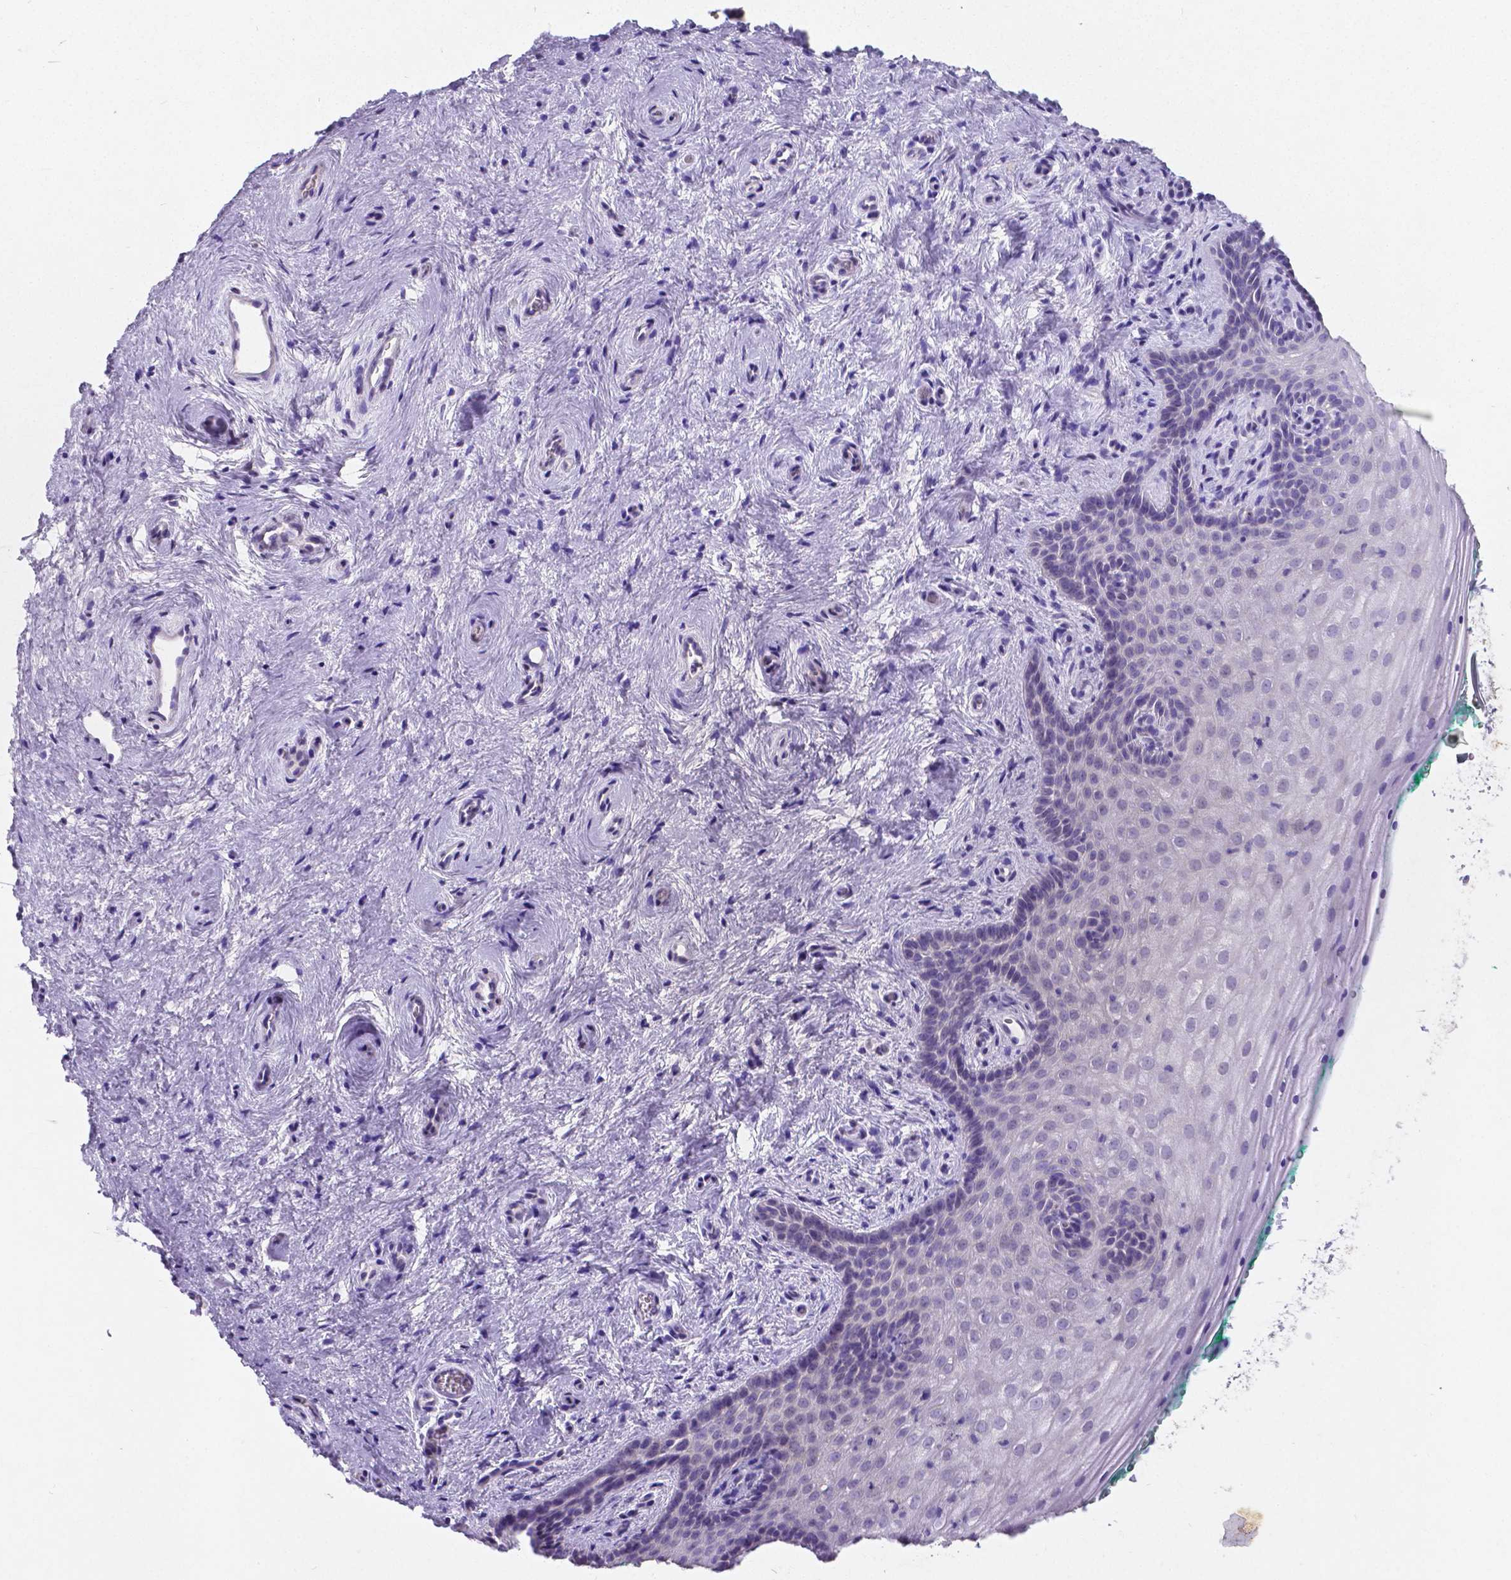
{"staining": {"intensity": "negative", "quantity": "none", "location": "none"}, "tissue": "vagina", "cell_type": "Squamous epithelial cells", "image_type": "normal", "snomed": [{"axis": "morphology", "description": "Normal tissue, NOS"}, {"axis": "topography", "description": "Vagina"}], "caption": "The micrograph reveals no staining of squamous epithelial cells in normal vagina. (Brightfield microscopy of DAB (3,3'-diaminobenzidine) immunohistochemistry at high magnification).", "gene": "SATB2", "patient": {"sex": "female", "age": 45}}